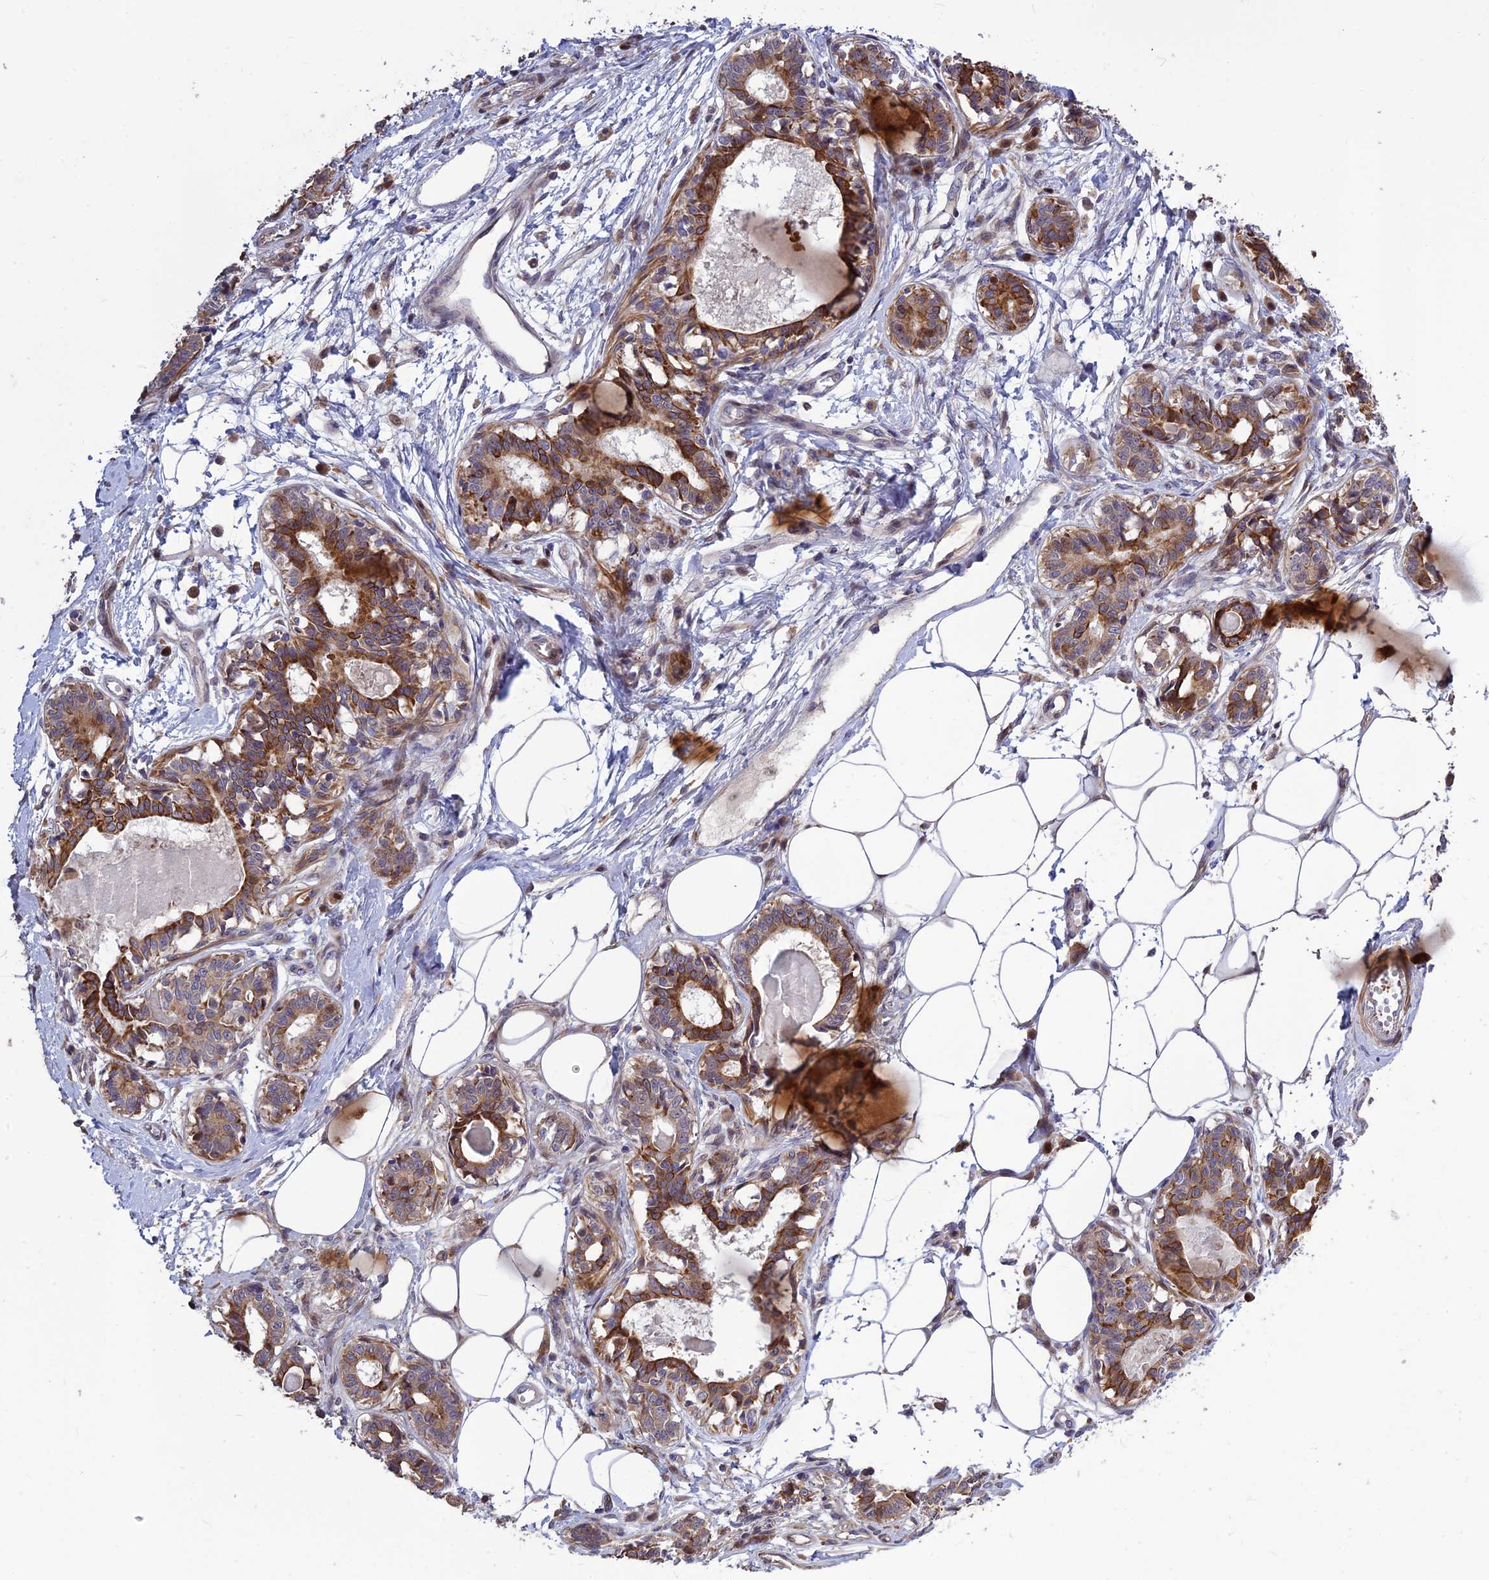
{"staining": {"intensity": "negative", "quantity": "none", "location": "none"}, "tissue": "breast", "cell_type": "Adipocytes", "image_type": "normal", "snomed": [{"axis": "morphology", "description": "Normal tissue, NOS"}, {"axis": "topography", "description": "Breast"}], "caption": "Adipocytes are negative for brown protein staining in benign breast. (DAB (3,3'-diaminobenzidine) immunohistochemistry (IHC), high magnification).", "gene": "SPG21", "patient": {"sex": "female", "age": 45}}